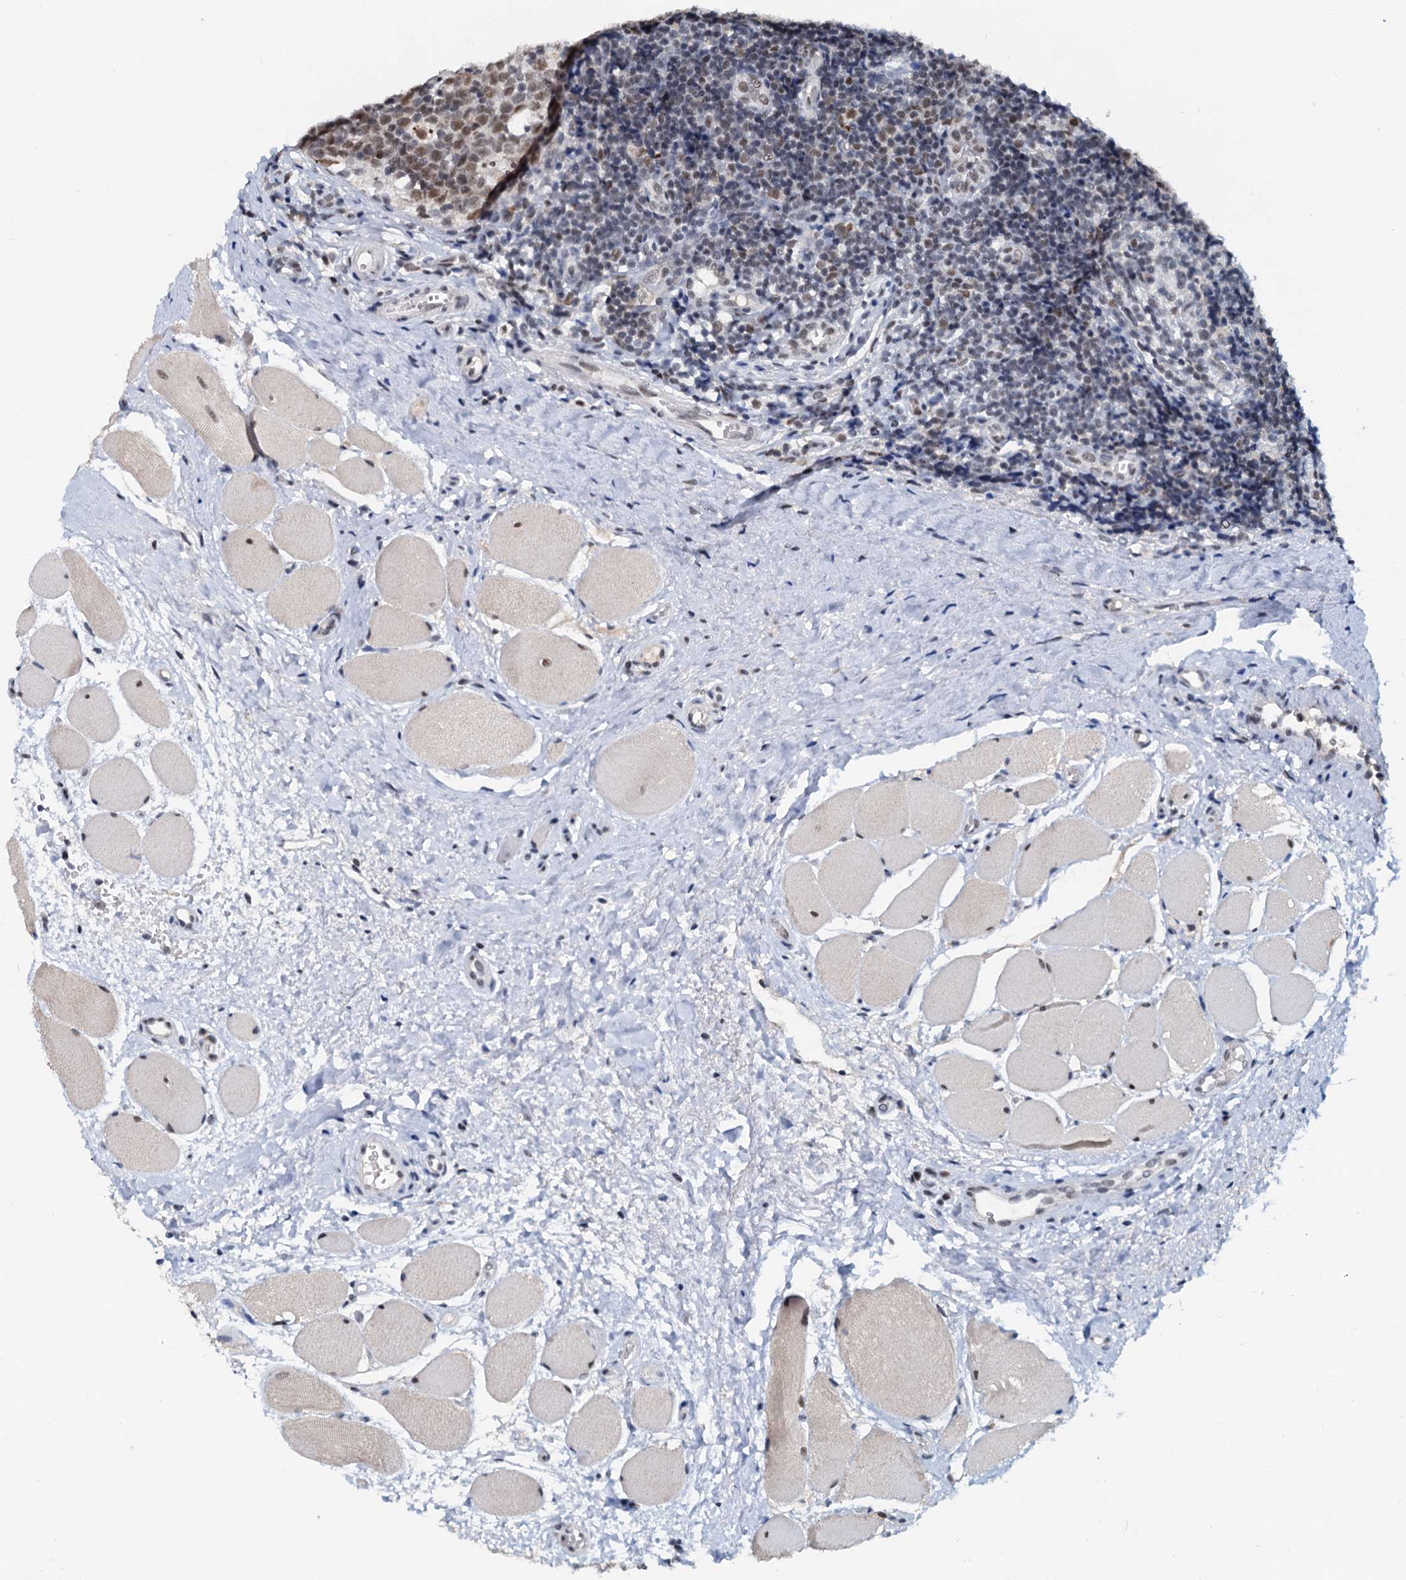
{"staining": {"intensity": "moderate", "quantity": ">75%", "location": "nuclear"}, "tissue": "tonsil", "cell_type": "Germinal center cells", "image_type": "normal", "snomed": [{"axis": "morphology", "description": "Normal tissue, NOS"}, {"axis": "topography", "description": "Tonsil"}], "caption": "The micrograph demonstrates immunohistochemical staining of unremarkable tonsil. There is moderate nuclear positivity is seen in approximately >75% of germinal center cells. (Stains: DAB (3,3'-diaminobenzidine) in brown, nuclei in blue, Microscopy: brightfield microscopy at high magnification).", "gene": "SNRPD1", "patient": {"sex": "female", "age": 19}}